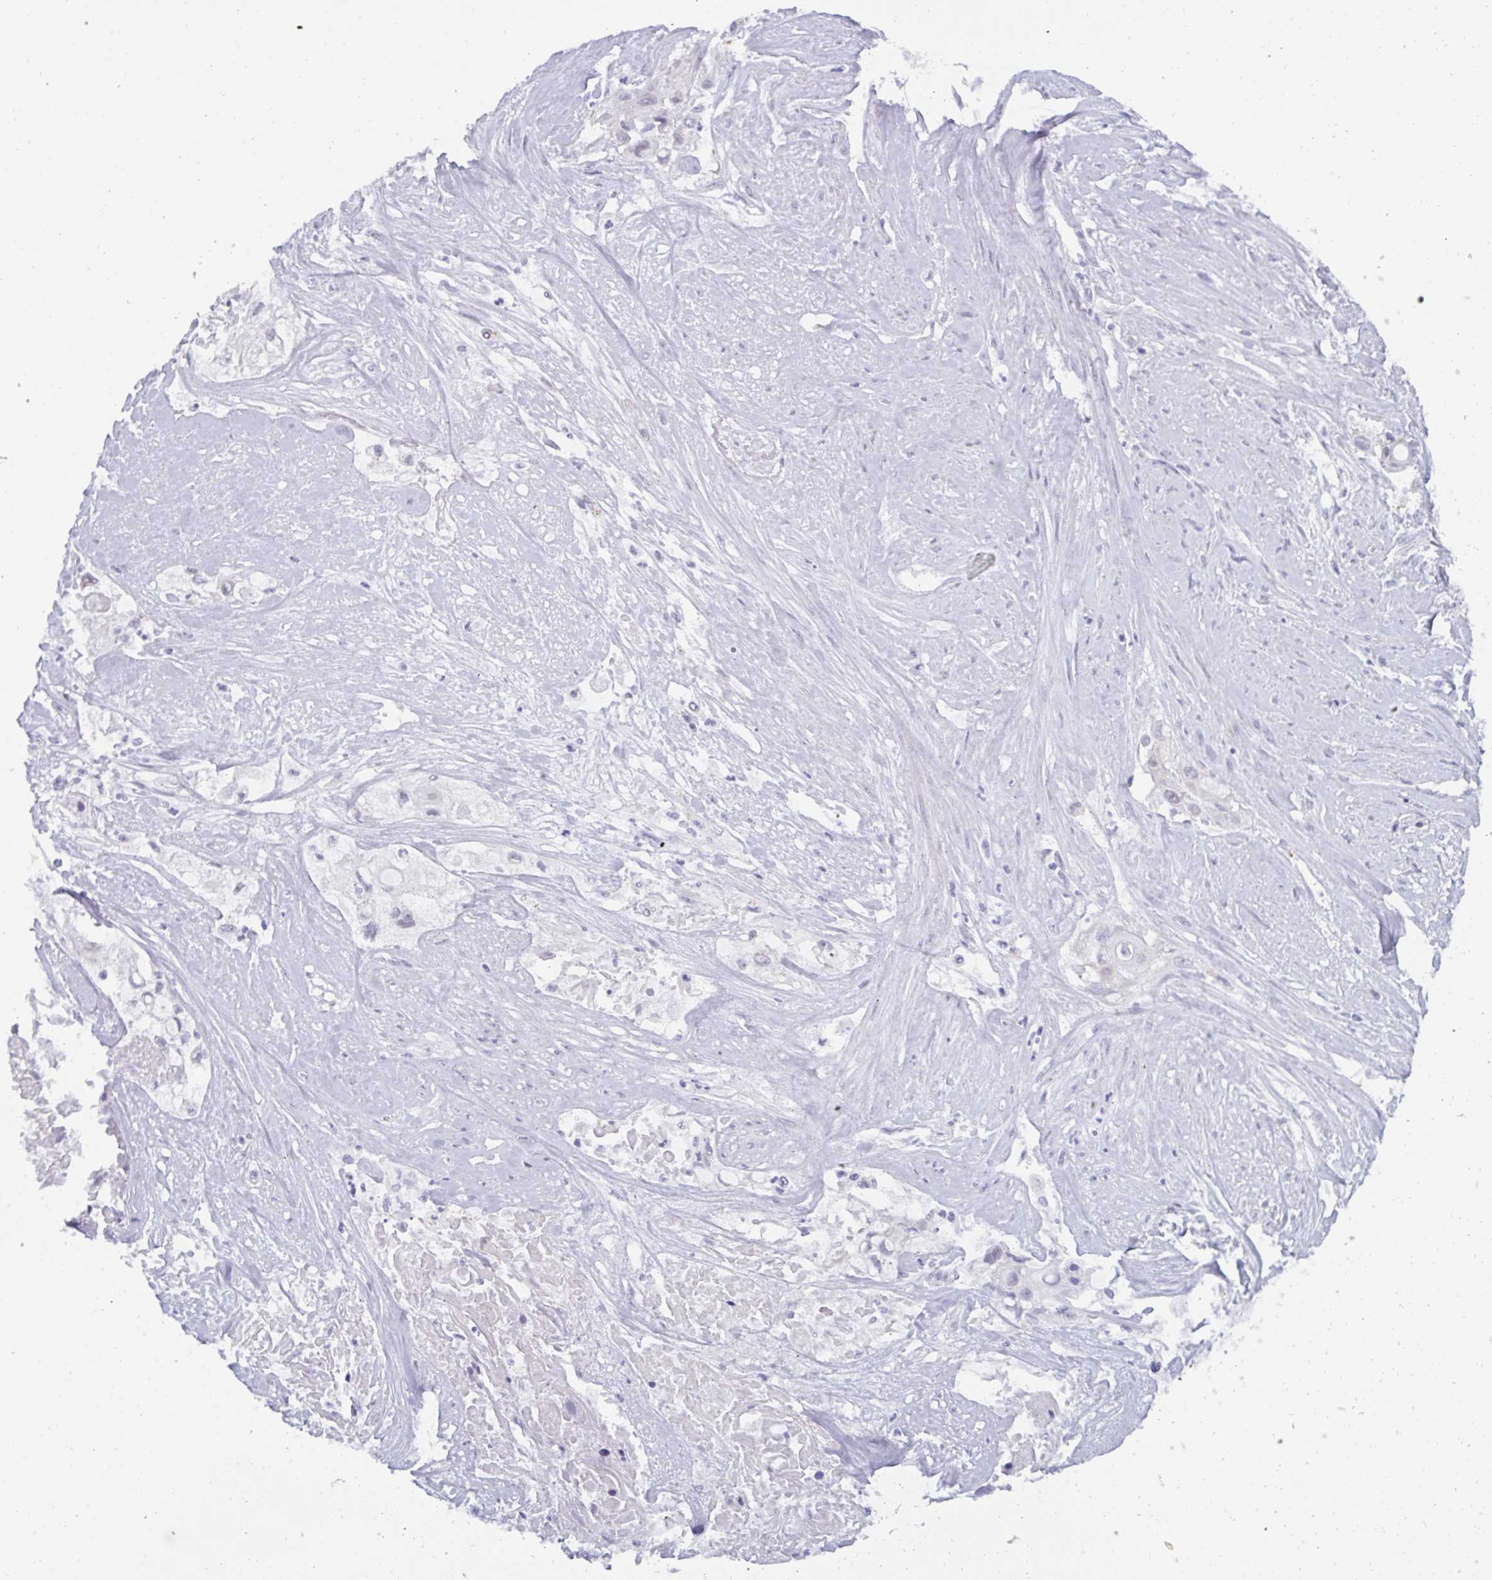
{"staining": {"intensity": "negative", "quantity": "none", "location": "none"}, "tissue": "cervical cancer", "cell_type": "Tumor cells", "image_type": "cancer", "snomed": [{"axis": "morphology", "description": "Squamous cell carcinoma, NOS"}, {"axis": "topography", "description": "Cervix"}], "caption": "DAB (3,3'-diaminobenzidine) immunohistochemical staining of squamous cell carcinoma (cervical) demonstrates no significant staining in tumor cells. (DAB immunohistochemistry, high magnification).", "gene": "ZFP64", "patient": {"sex": "female", "age": 49}}